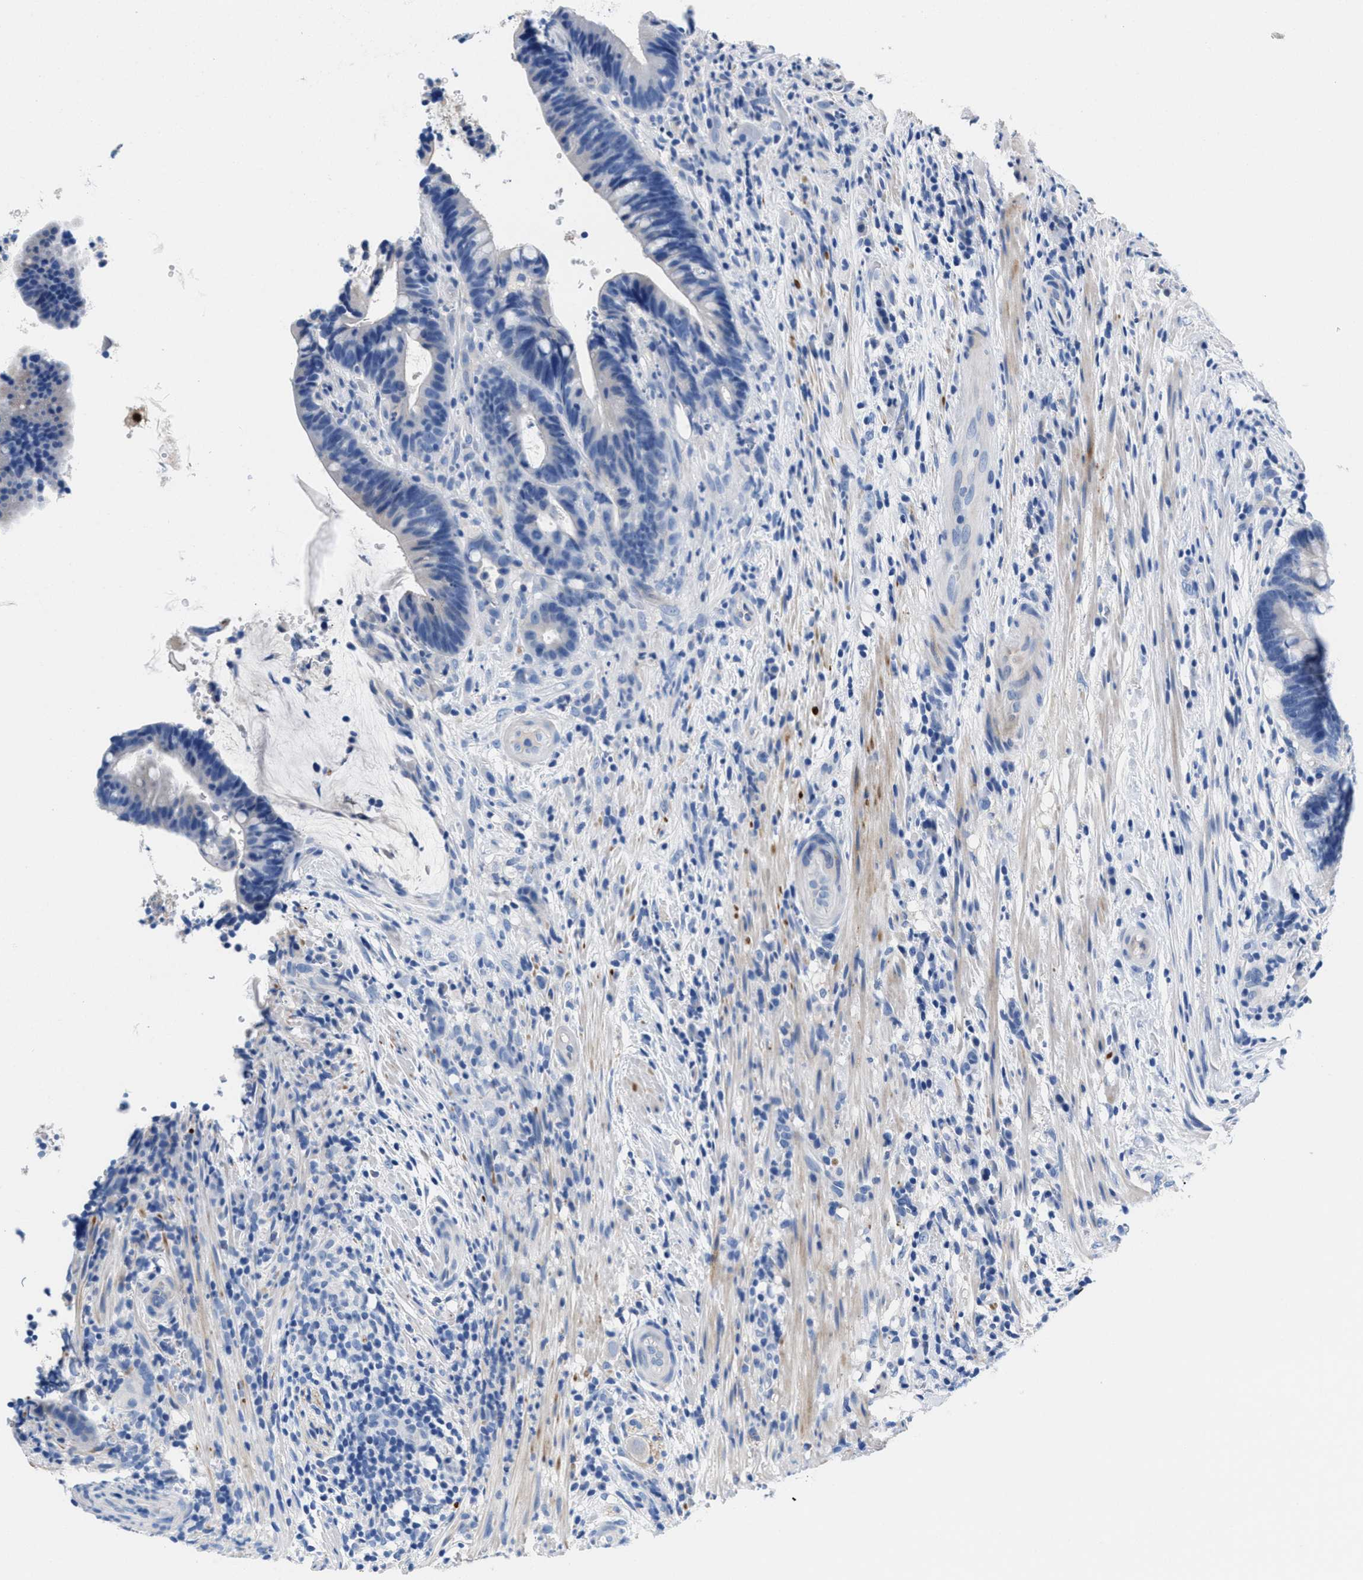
{"staining": {"intensity": "negative", "quantity": "none", "location": "none"}, "tissue": "colorectal cancer", "cell_type": "Tumor cells", "image_type": "cancer", "snomed": [{"axis": "morphology", "description": "Adenocarcinoma, NOS"}, {"axis": "topography", "description": "Colon"}], "caption": "This is an IHC histopathology image of human colorectal adenocarcinoma. There is no expression in tumor cells.", "gene": "SLFN13", "patient": {"sex": "female", "age": 66}}